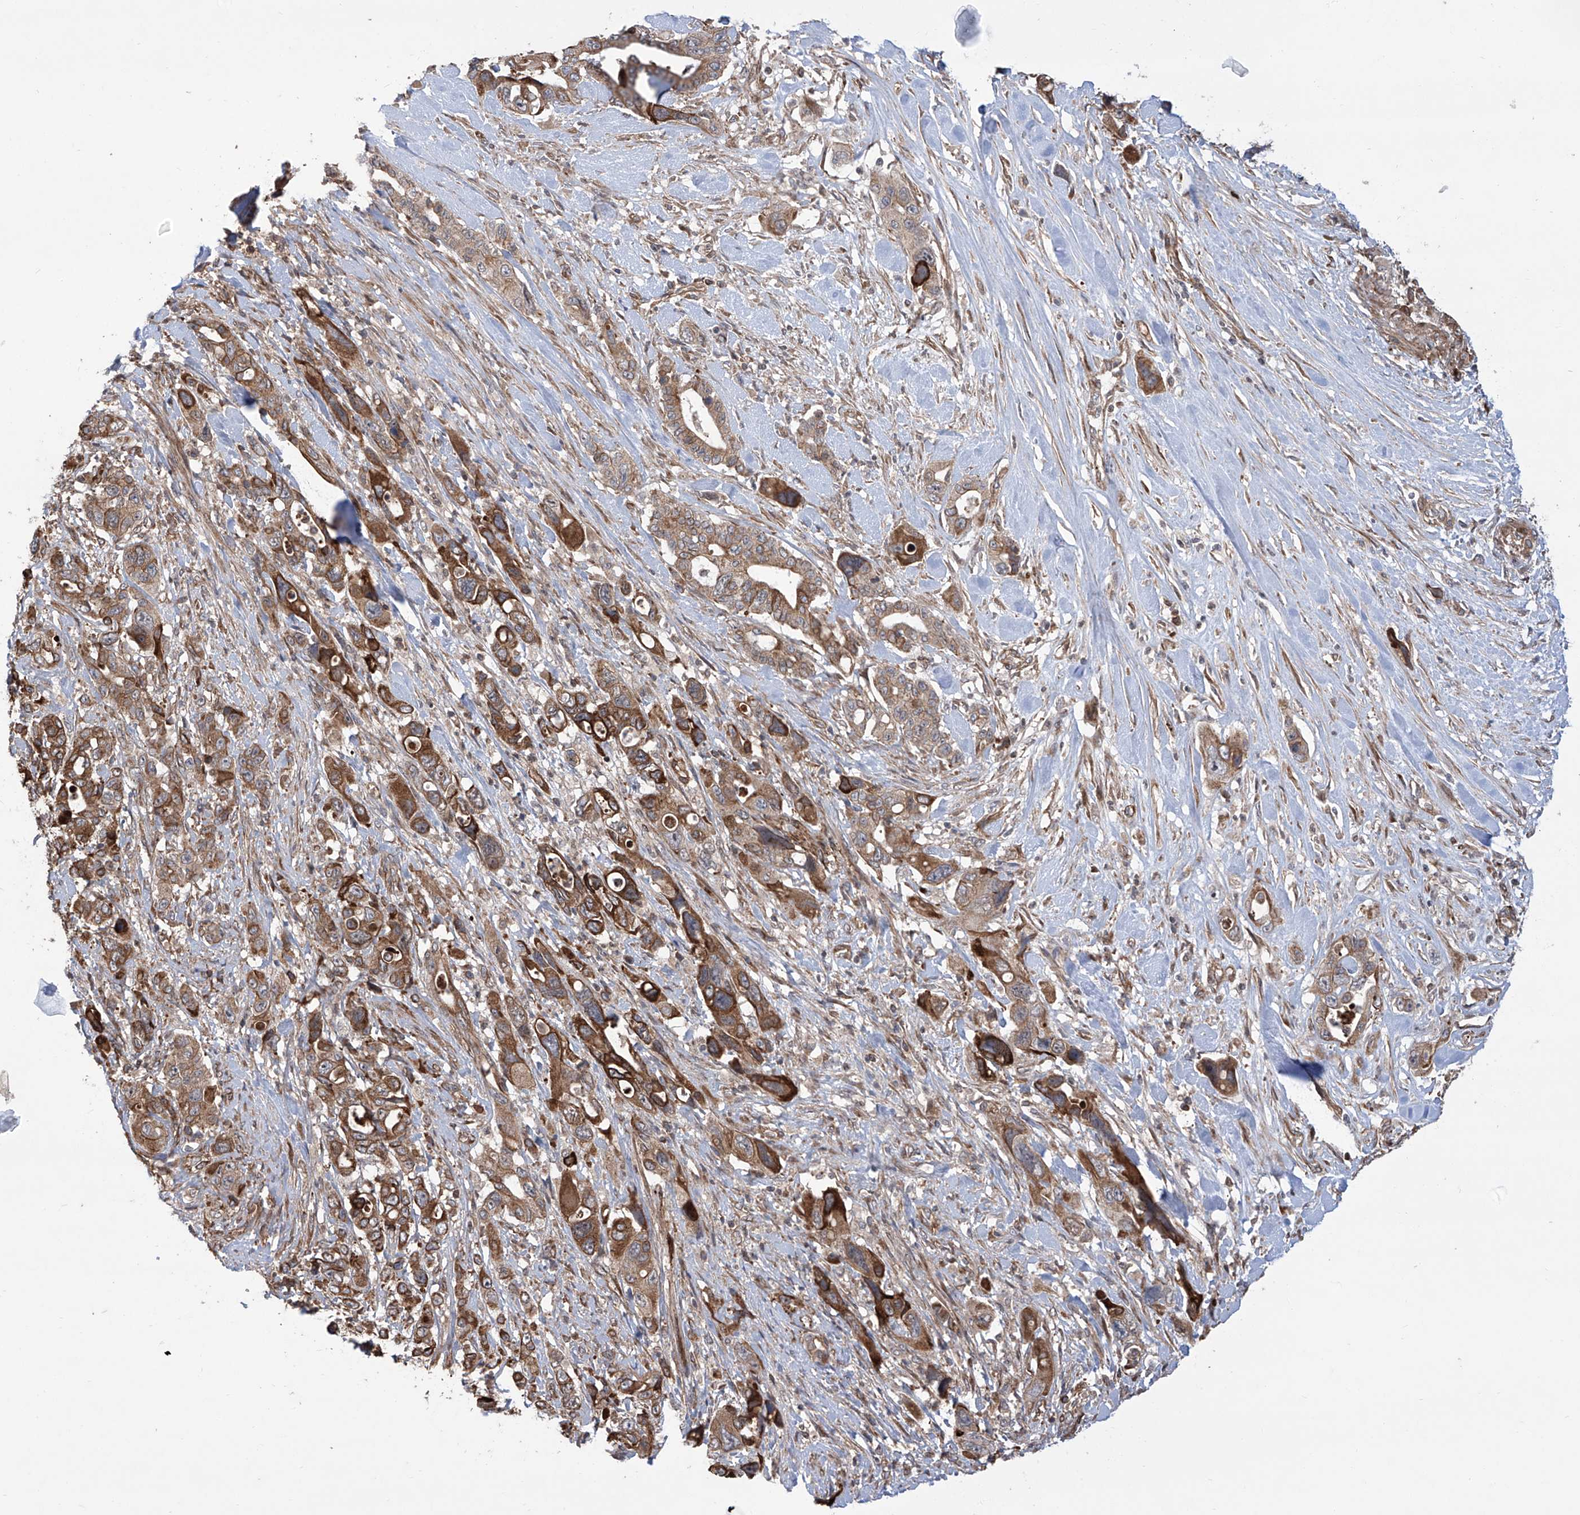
{"staining": {"intensity": "strong", "quantity": ">75%", "location": "cytoplasmic/membranous"}, "tissue": "pancreatic cancer", "cell_type": "Tumor cells", "image_type": "cancer", "snomed": [{"axis": "morphology", "description": "Adenocarcinoma, NOS"}, {"axis": "topography", "description": "Pancreas"}], "caption": "Pancreatic cancer stained for a protein shows strong cytoplasmic/membranous positivity in tumor cells.", "gene": "APAF1", "patient": {"sex": "male", "age": 46}}